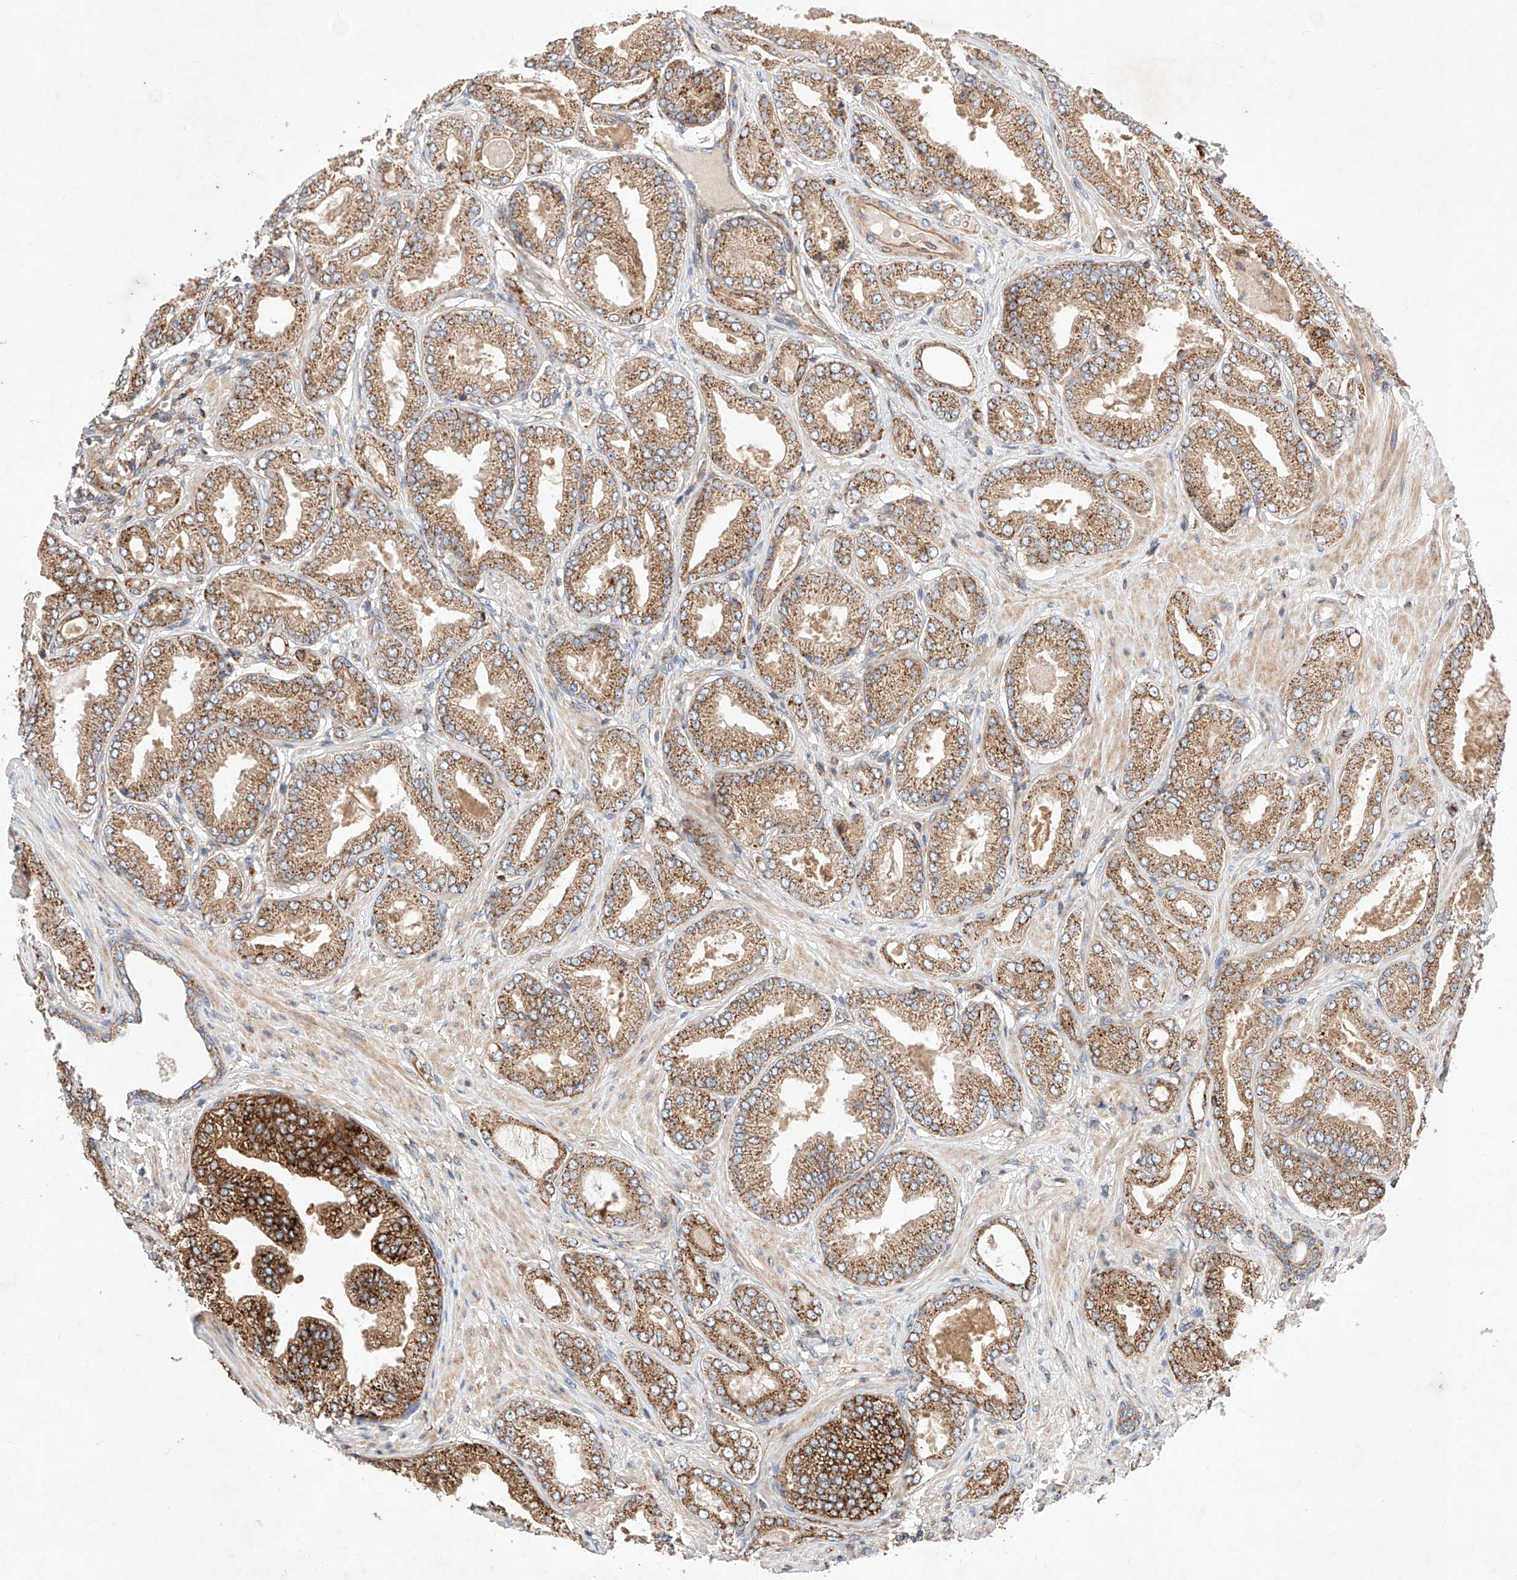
{"staining": {"intensity": "strong", "quantity": ">75%", "location": "cytoplasmic/membranous"}, "tissue": "prostate cancer", "cell_type": "Tumor cells", "image_type": "cancer", "snomed": [{"axis": "morphology", "description": "Adenocarcinoma, Low grade"}, {"axis": "topography", "description": "Prostate"}], "caption": "An immunohistochemistry histopathology image of neoplastic tissue is shown. Protein staining in brown labels strong cytoplasmic/membranous positivity in prostate cancer (adenocarcinoma (low-grade)) within tumor cells.", "gene": "NR1D1", "patient": {"sex": "male", "age": 63}}